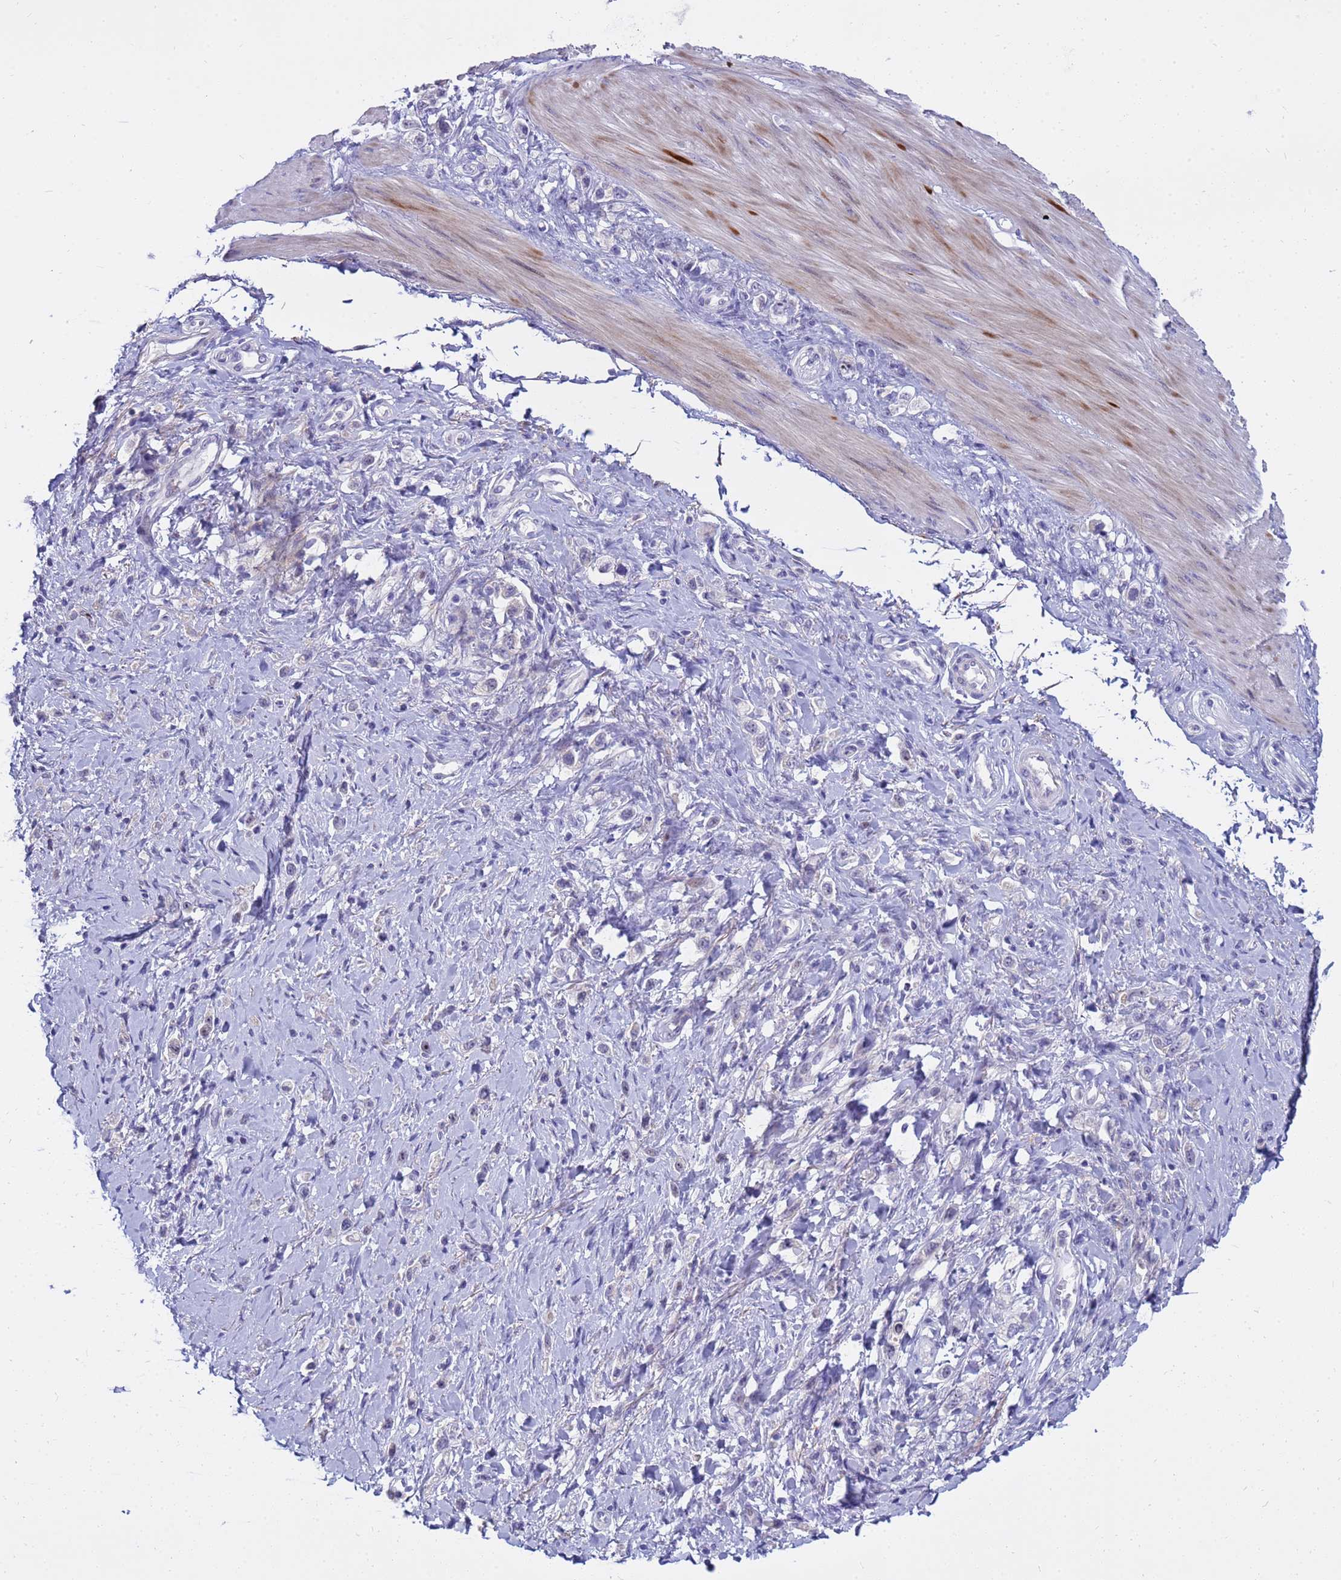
{"staining": {"intensity": "negative", "quantity": "none", "location": "none"}, "tissue": "stomach cancer", "cell_type": "Tumor cells", "image_type": "cancer", "snomed": [{"axis": "morphology", "description": "Adenocarcinoma, NOS"}, {"axis": "topography", "description": "Stomach"}], "caption": "Human stomach cancer (adenocarcinoma) stained for a protein using IHC exhibits no staining in tumor cells.", "gene": "LRATD1", "patient": {"sex": "female", "age": 65}}